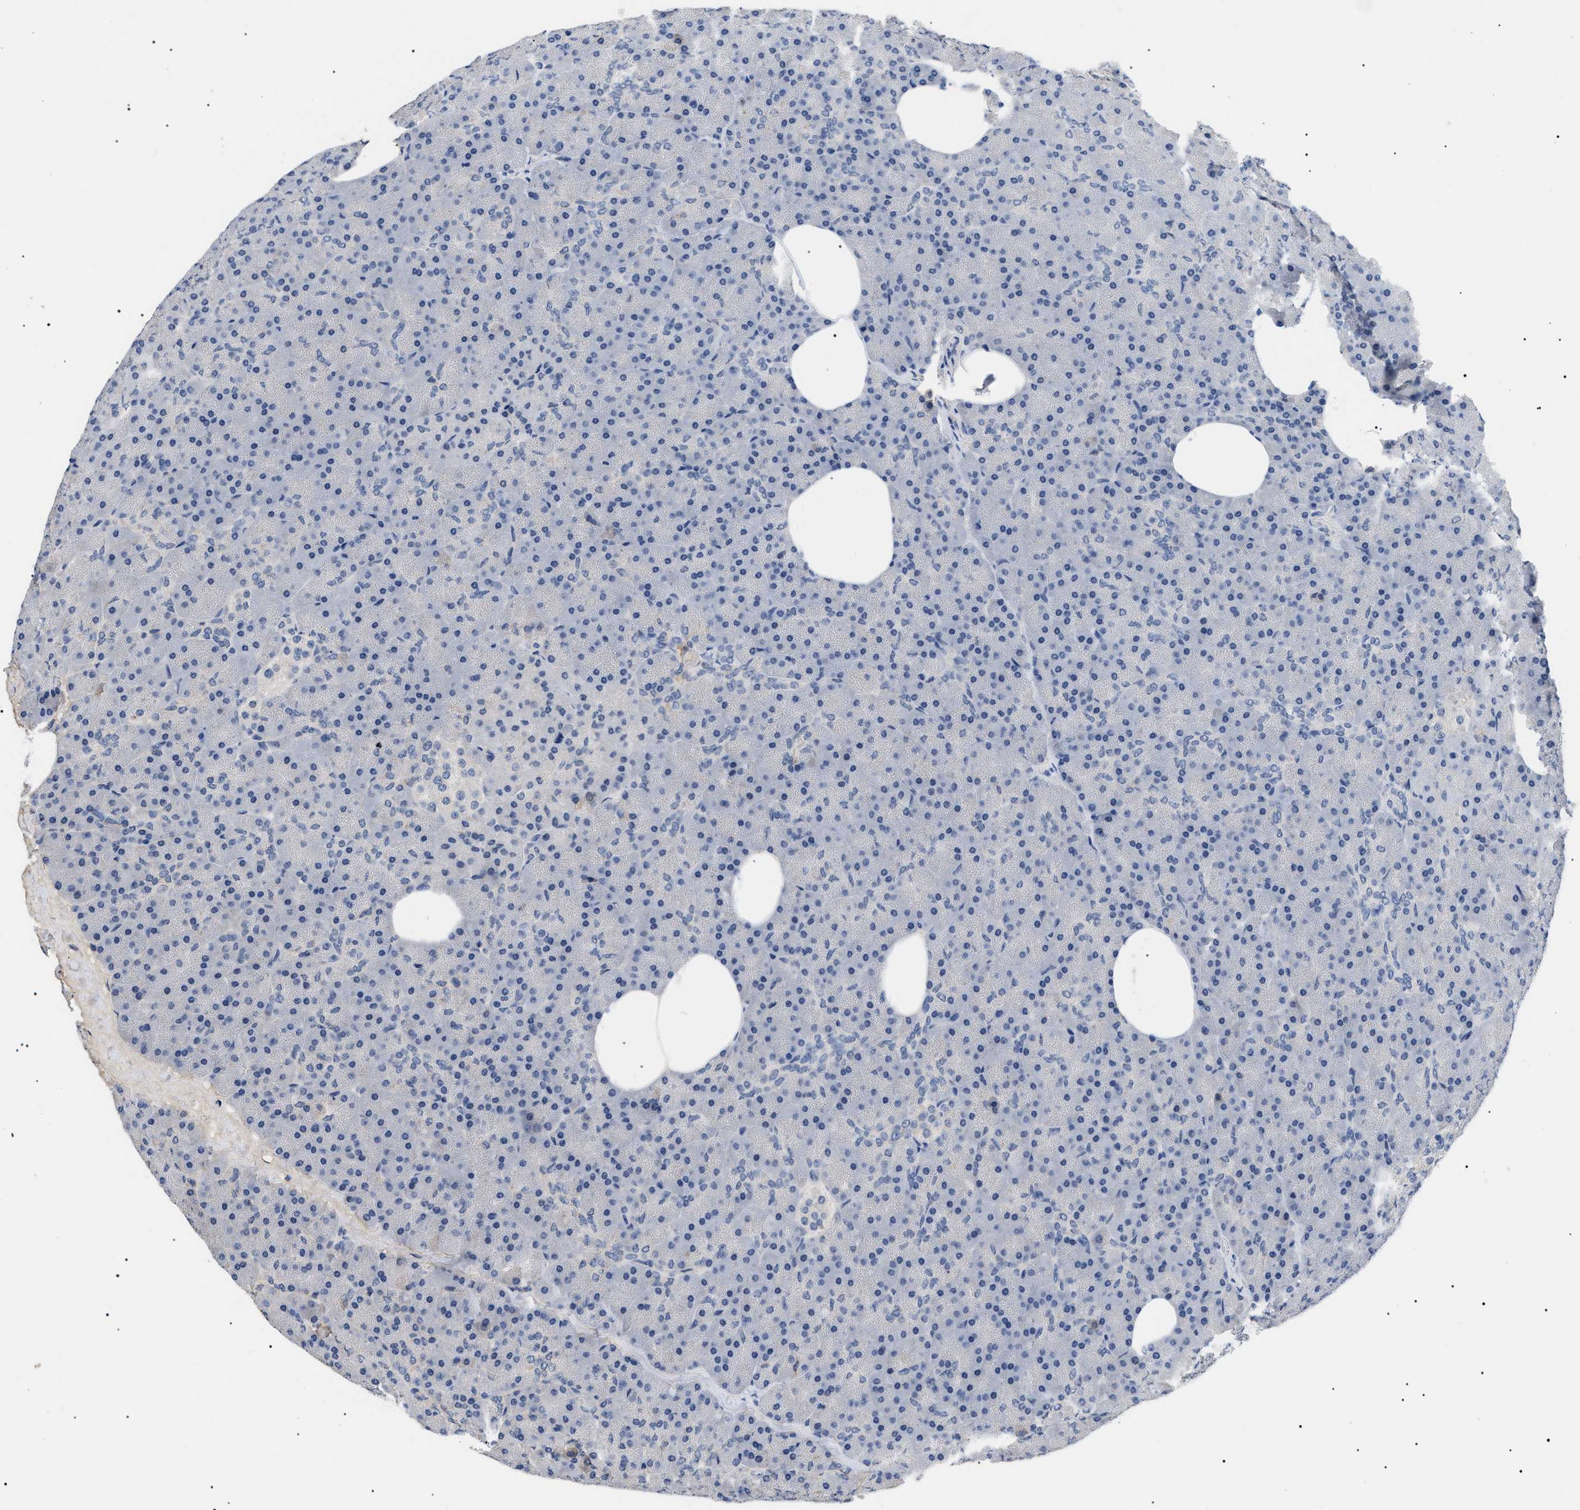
{"staining": {"intensity": "negative", "quantity": "none", "location": "none"}, "tissue": "pancreas", "cell_type": "Exocrine glandular cells", "image_type": "normal", "snomed": [{"axis": "morphology", "description": "Normal tissue, NOS"}, {"axis": "topography", "description": "Pancreas"}], "caption": "The photomicrograph exhibits no significant expression in exocrine glandular cells of pancreas. (DAB immunohistochemistry, high magnification).", "gene": "PRRT2", "patient": {"sex": "female", "age": 35}}